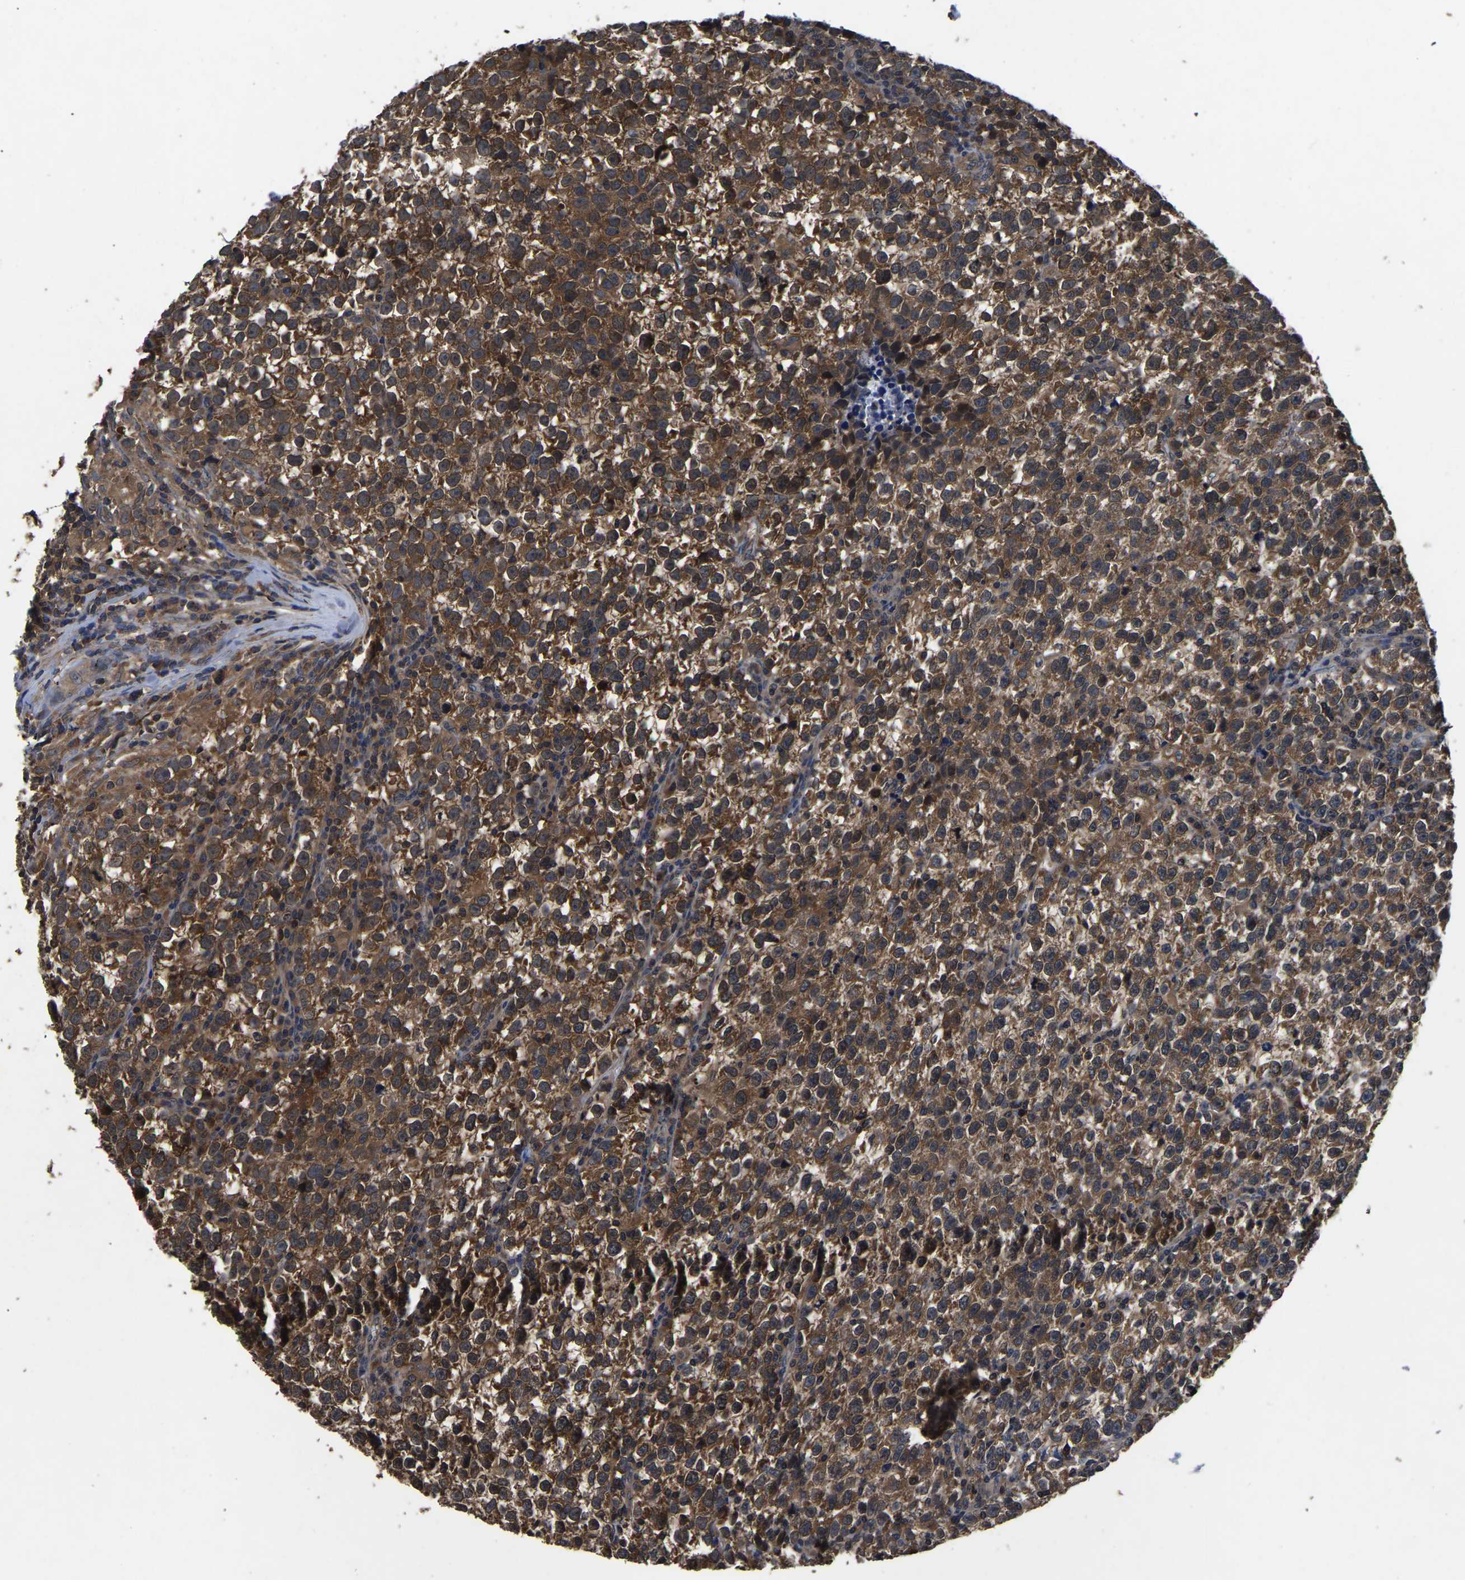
{"staining": {"intensity": "moderate", "quantity": ">75%", "location": "cytoplasmic/membranous"}, "tissue": "testis cancer", "cell_type": "Tumor cells", "image_type": "cancer", "snomed": [{"axis": "morphology", "description": "Normal tissue, NOS"}, {"axis": "morphology", "description": "Seminoma, NOS"}, {"axis": "topography", "description": "Testis"}], "caption": "Immunohistochemistry staining of testis seminoma, which shows medium levels of moderate cytoplasmic/membranous staining in approximately >75% of tumor cells indicating moderate cytoplasmic/membranous protein staining. The staining was performed using DAB (3,3'-diaminobenzidine) (brown) for protein detection and nuclei were counterstained in hematoxylin (blue).", "gene": "CRYZL1", "patient": {"sex": "male", "age": 43}}